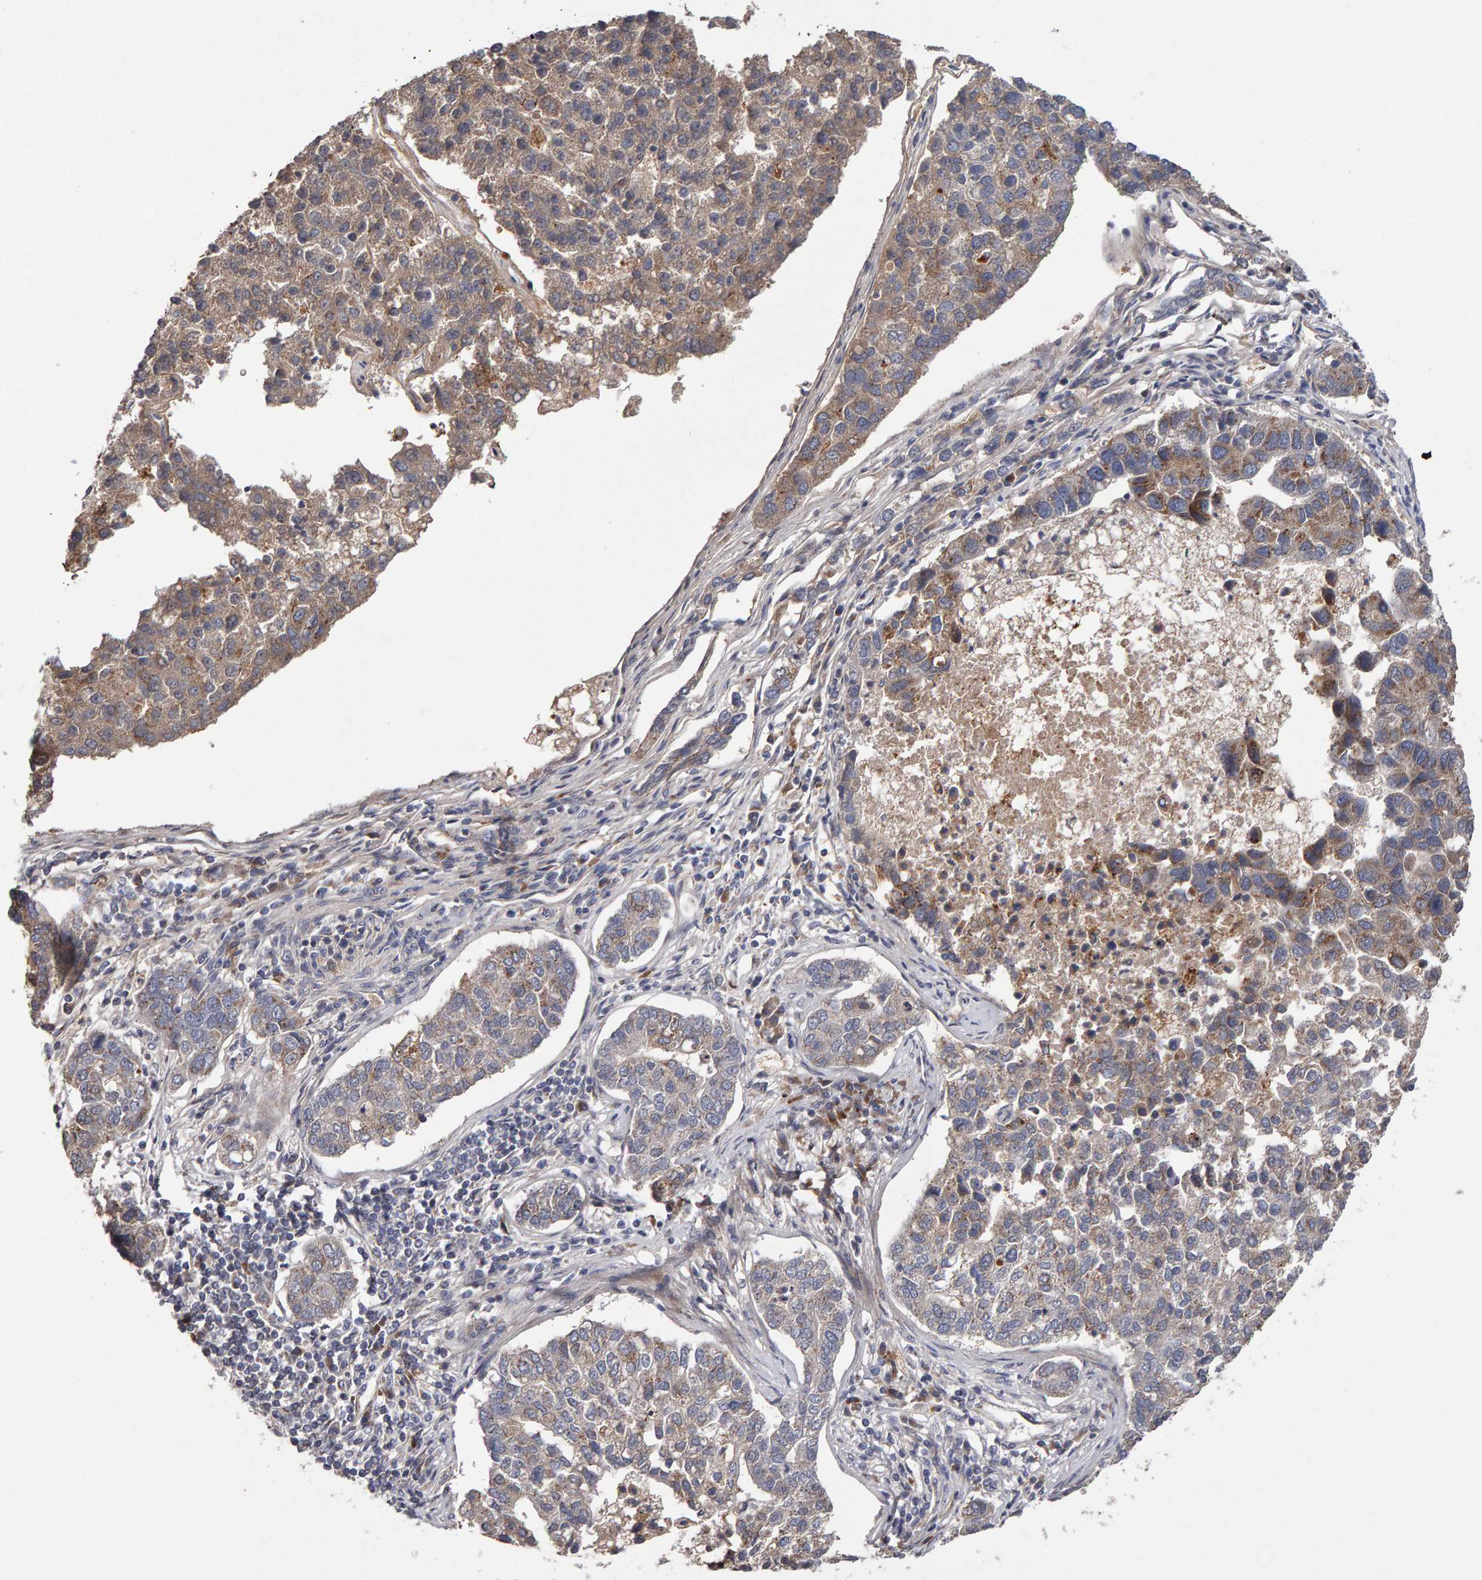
{"staining": {"intensity": "moderate", "quantity": "25%-75%", "location": "cytoplasmic/membranous"}, "tissue": "pancreatic cancer", "cell_type": "Tumor cells", "image_type": "cancer", "snomed": [{"axis": "morphology", "description": "Adenocarcinoma, NOS"}, {"axis": "topography", "description": "Pancreas"}], "caption": "This micrograph reveals immunohistochemistry (IHC) staining of human pancreatic adenocarcinoma, with medium moderate cytoplasmic/membranous positivity in about 25%-75% of tumor cells.", "gene": "CANT1", "patient": {"sex": "female", "age": 61}}